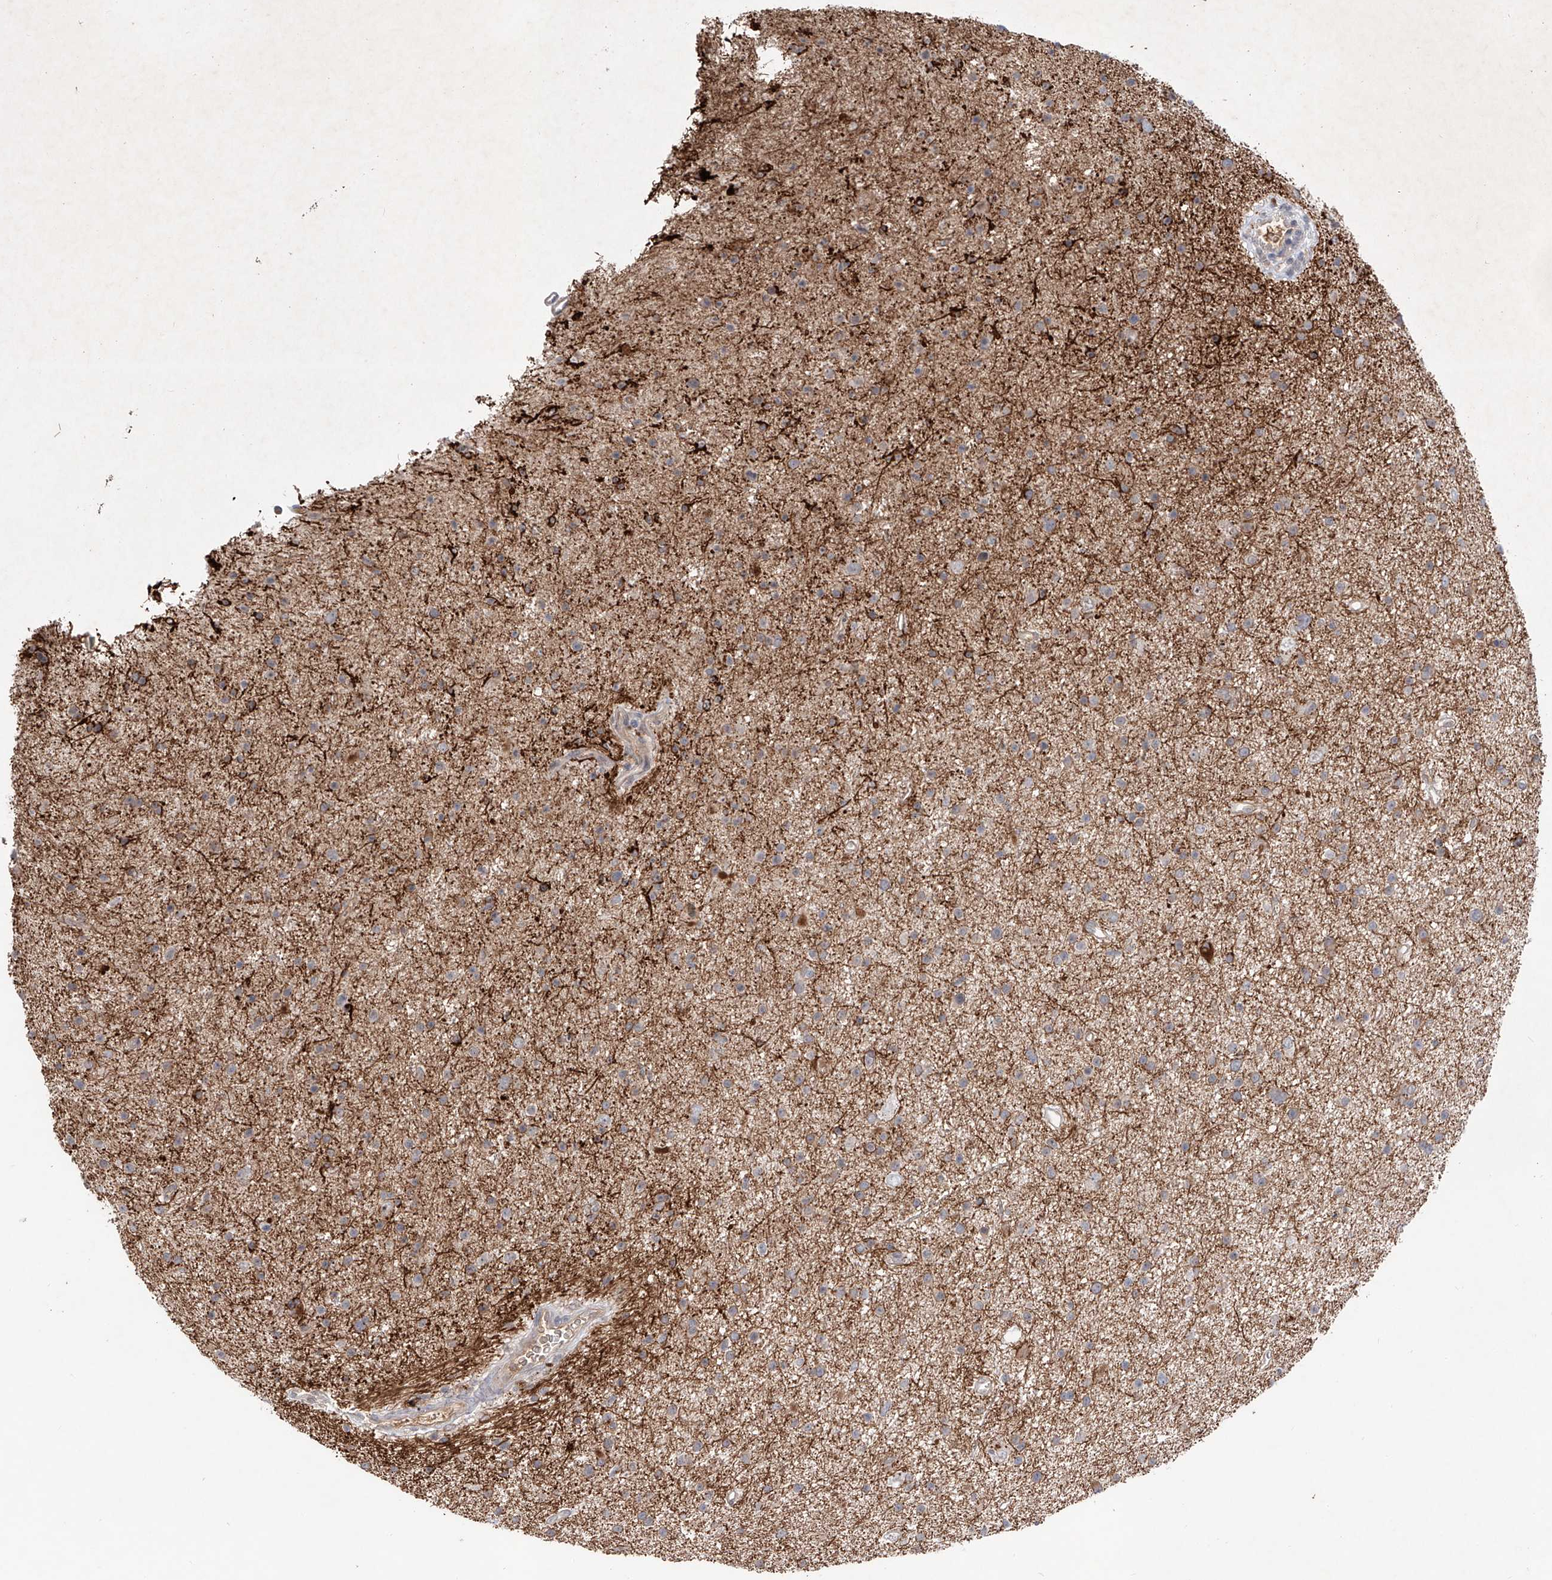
{"staining": {"intensity": "weak", "quantity": "25%-75%", "location": "cytoplasmic/membranous"}, "tissue": "glioma", "cell_type": "Tumor cells", "image_type": "cancer", "snomed": [{"axis": "morphology", "description": "Glioma, malignant, Low grade"}, {"axis": "topography", "description": "Cerebral cortex"}], "caption": "Approximately 25%-75% of tumor cells in malignant glioma (low-grade) show weak cytoplasmic/membranous protein expression as visualized by brown immunohistochemical staining.", "gene": "FAM135A", "patient": {"sex": "female", "age": 39}}